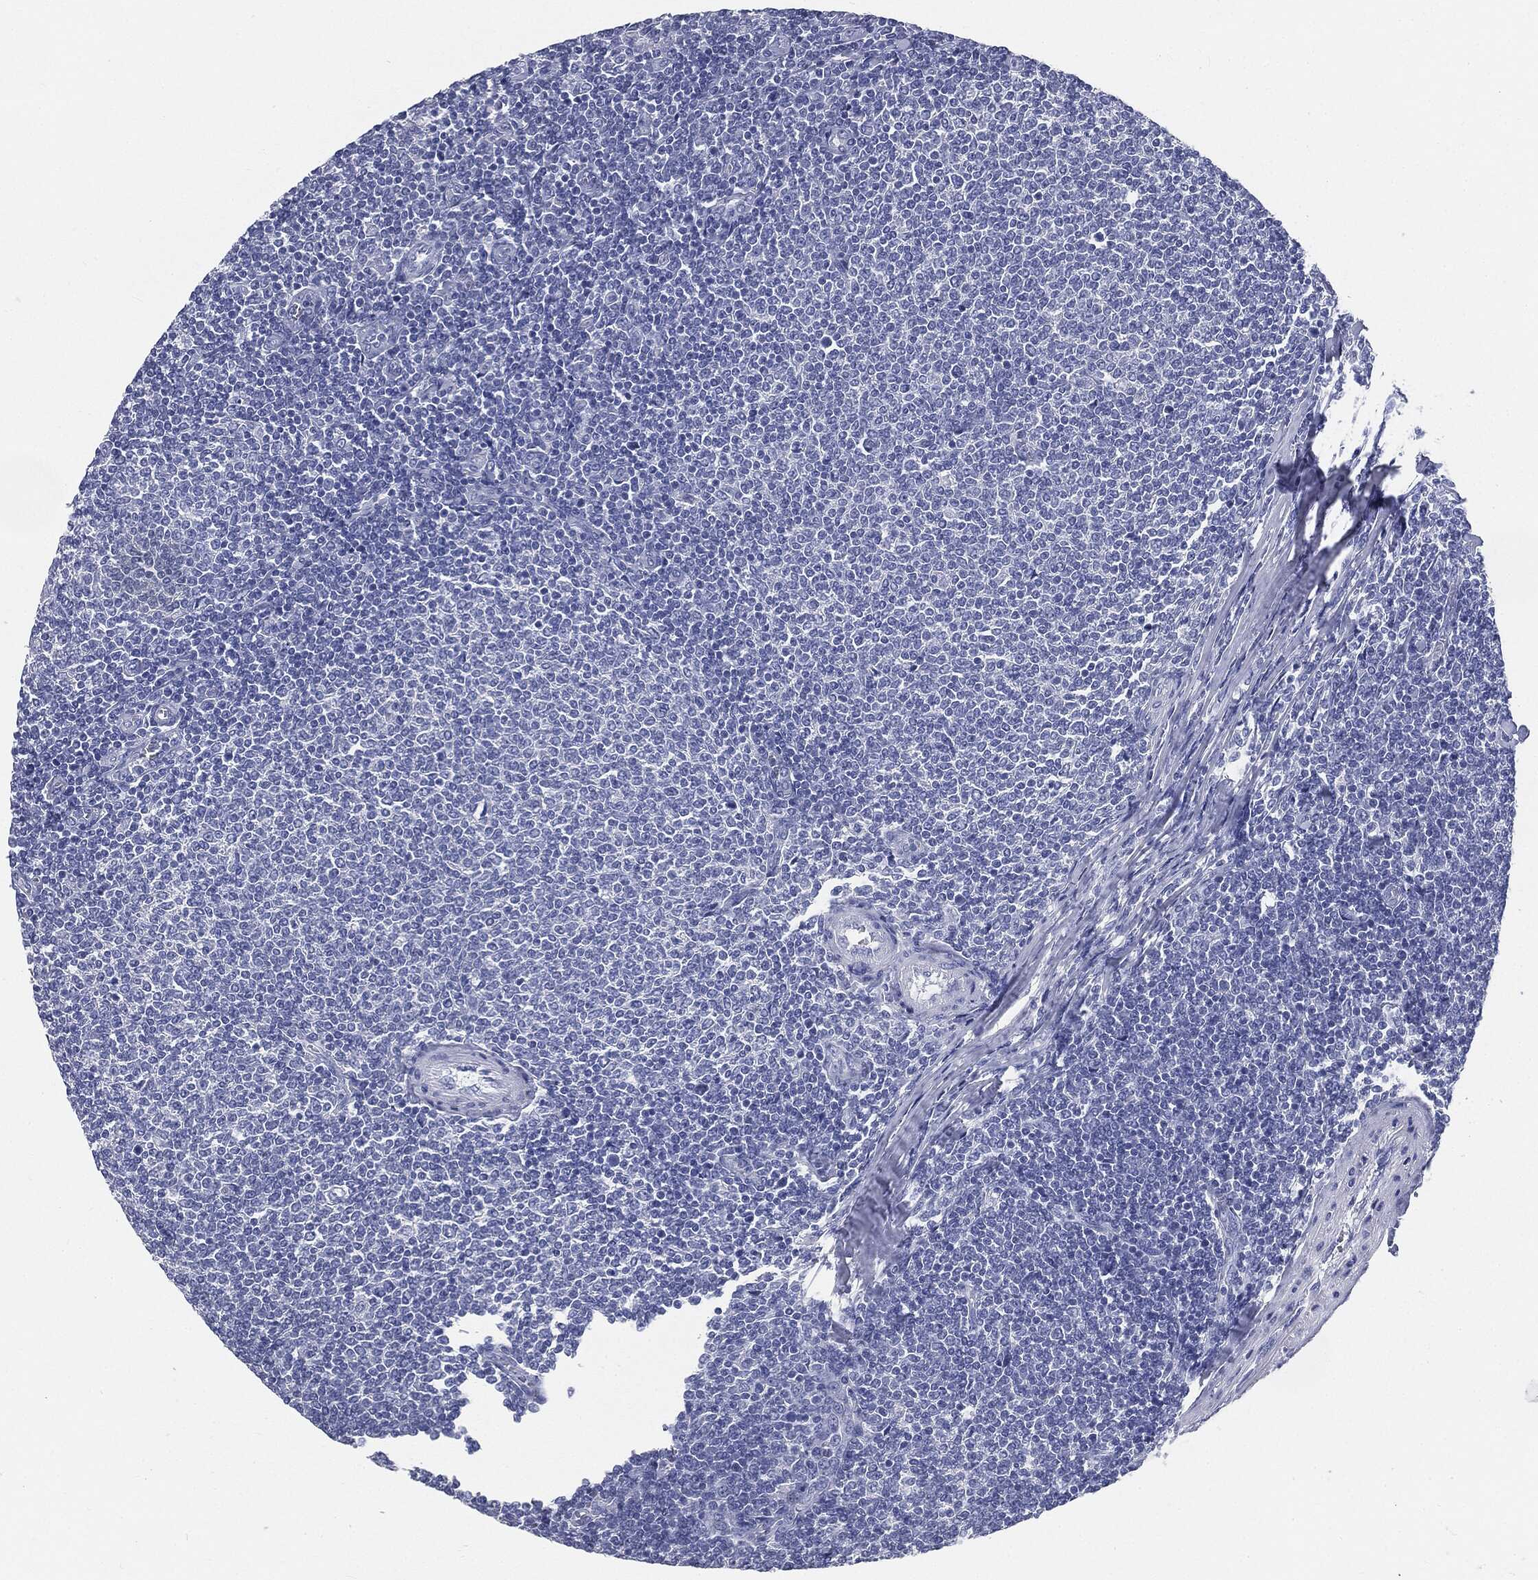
{"staining": {"intensity": "negative", "quantity": "none", "location": "none"}, "tissue": "lymphoma", "cell_type": "Tumor cells", "image_type": "cancer", "snomed": [{"axis": "morphology", "description": "Malignant lymphoma, non-Hodgkin's type, Low grade"}, {"axis": "topography", "description": "Lymph node"}], "caption": "Malignant lymphoma, non-Hodgkin's type (low-grade) was stained to show a protein in brown. There is no significant expression in tumor cells. Brightfield microscopy of immunohistochemistry (IHC) stained with DAB (3,3'-diaminobenzidine) (brown) and hematoxylin (blue), captured at high magnification.", "gene": "CUZD1", "patient": {"sex": "male", "age": 52}}